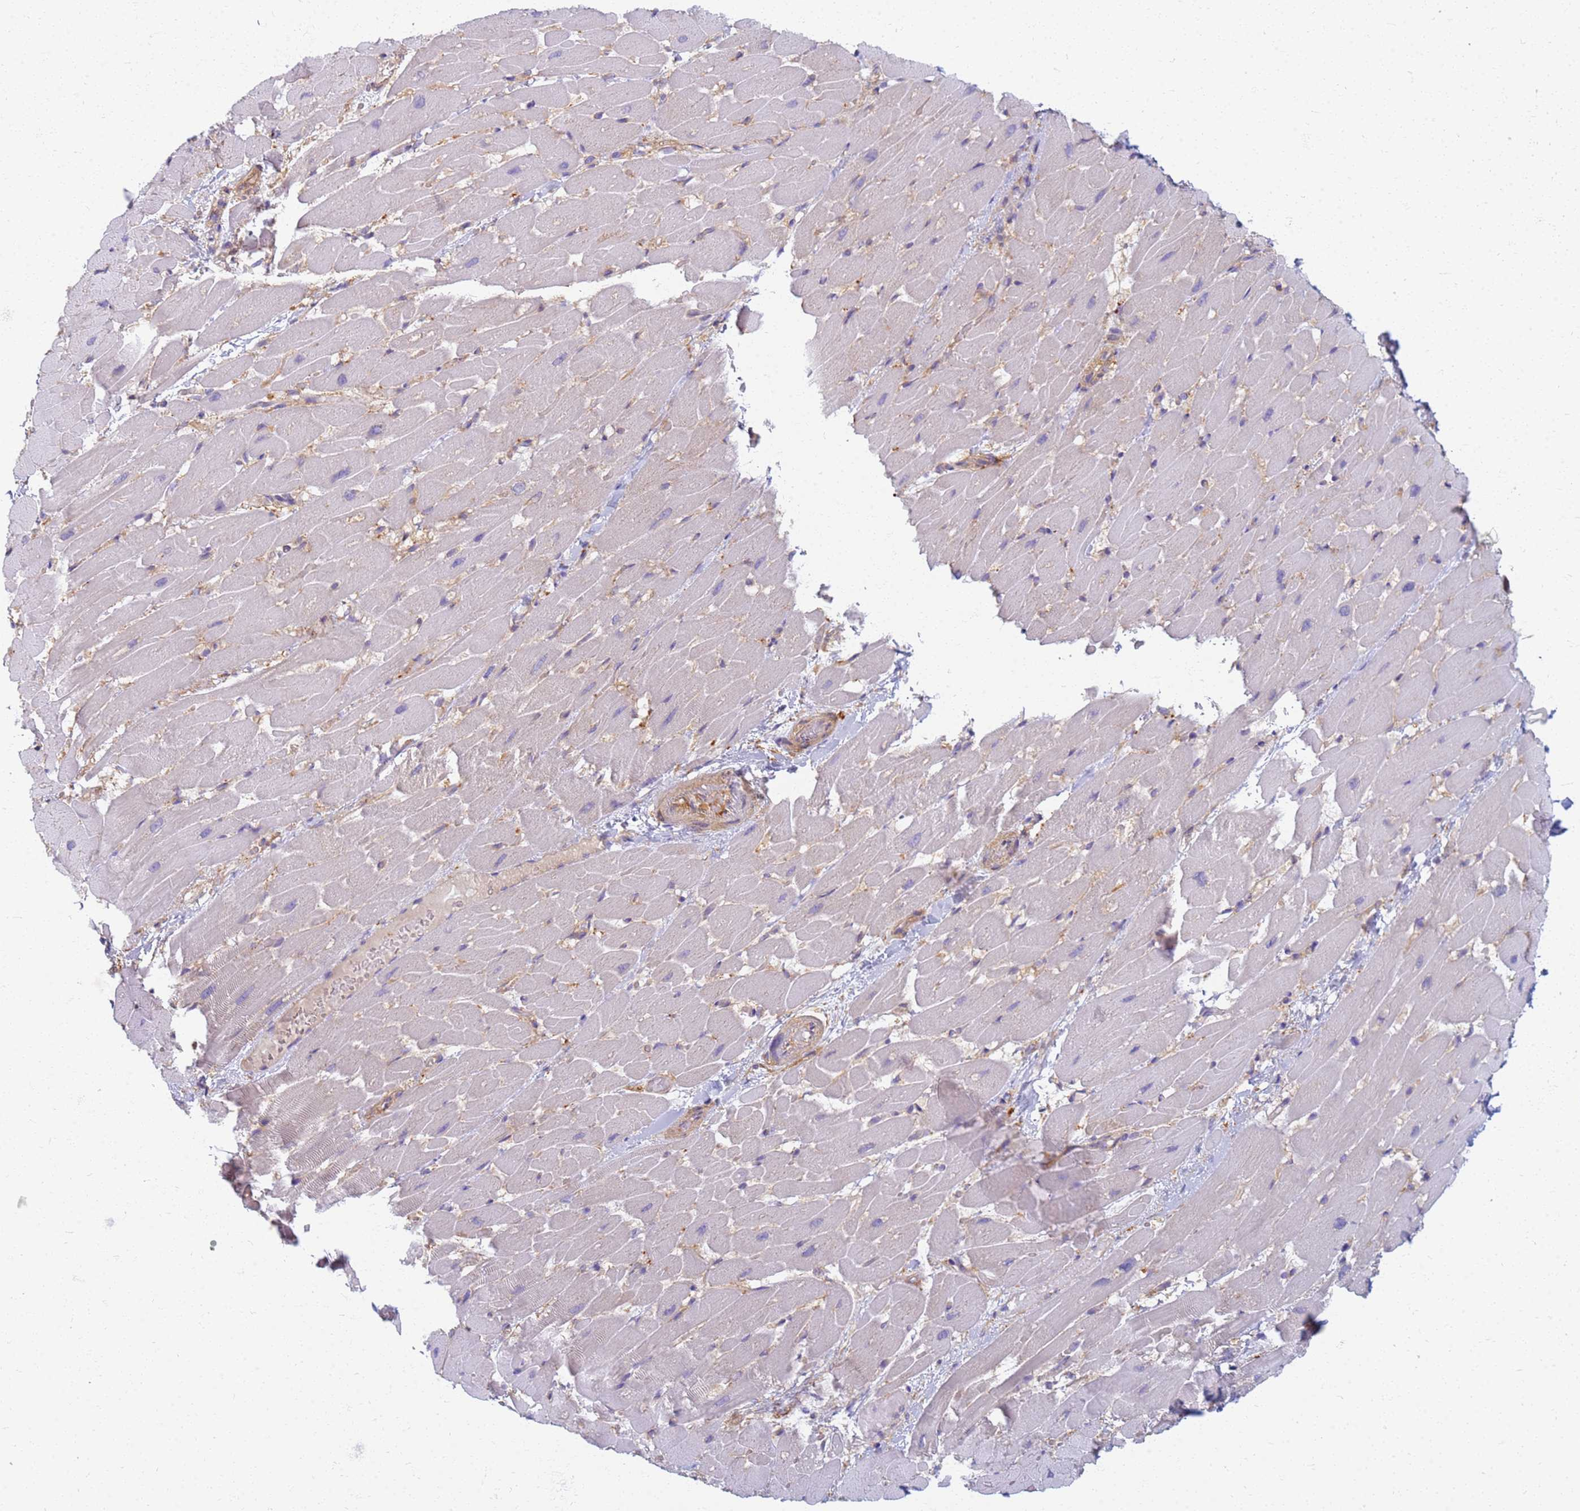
{"staining": {"intensity": "negative", "quantity": "none", "location": "none"}, "tissue": "heart muscle", "cell_type": "Cardiomyocytes", "image_type": "normal", "snomed": [{"axis": "morphology", "description": "Normal tissue, NOS"}, {"axis": "topography", "description": "Heart"}], "caption": "IHC of benign human heart muscle shows no staining in cardiomyocytes. (DAB immunohistochemistry (IHC) visualized using brightfield microscopy, high magnification).", "gene": "EEA1", "patient": {"sex": "male", "age": 37}}